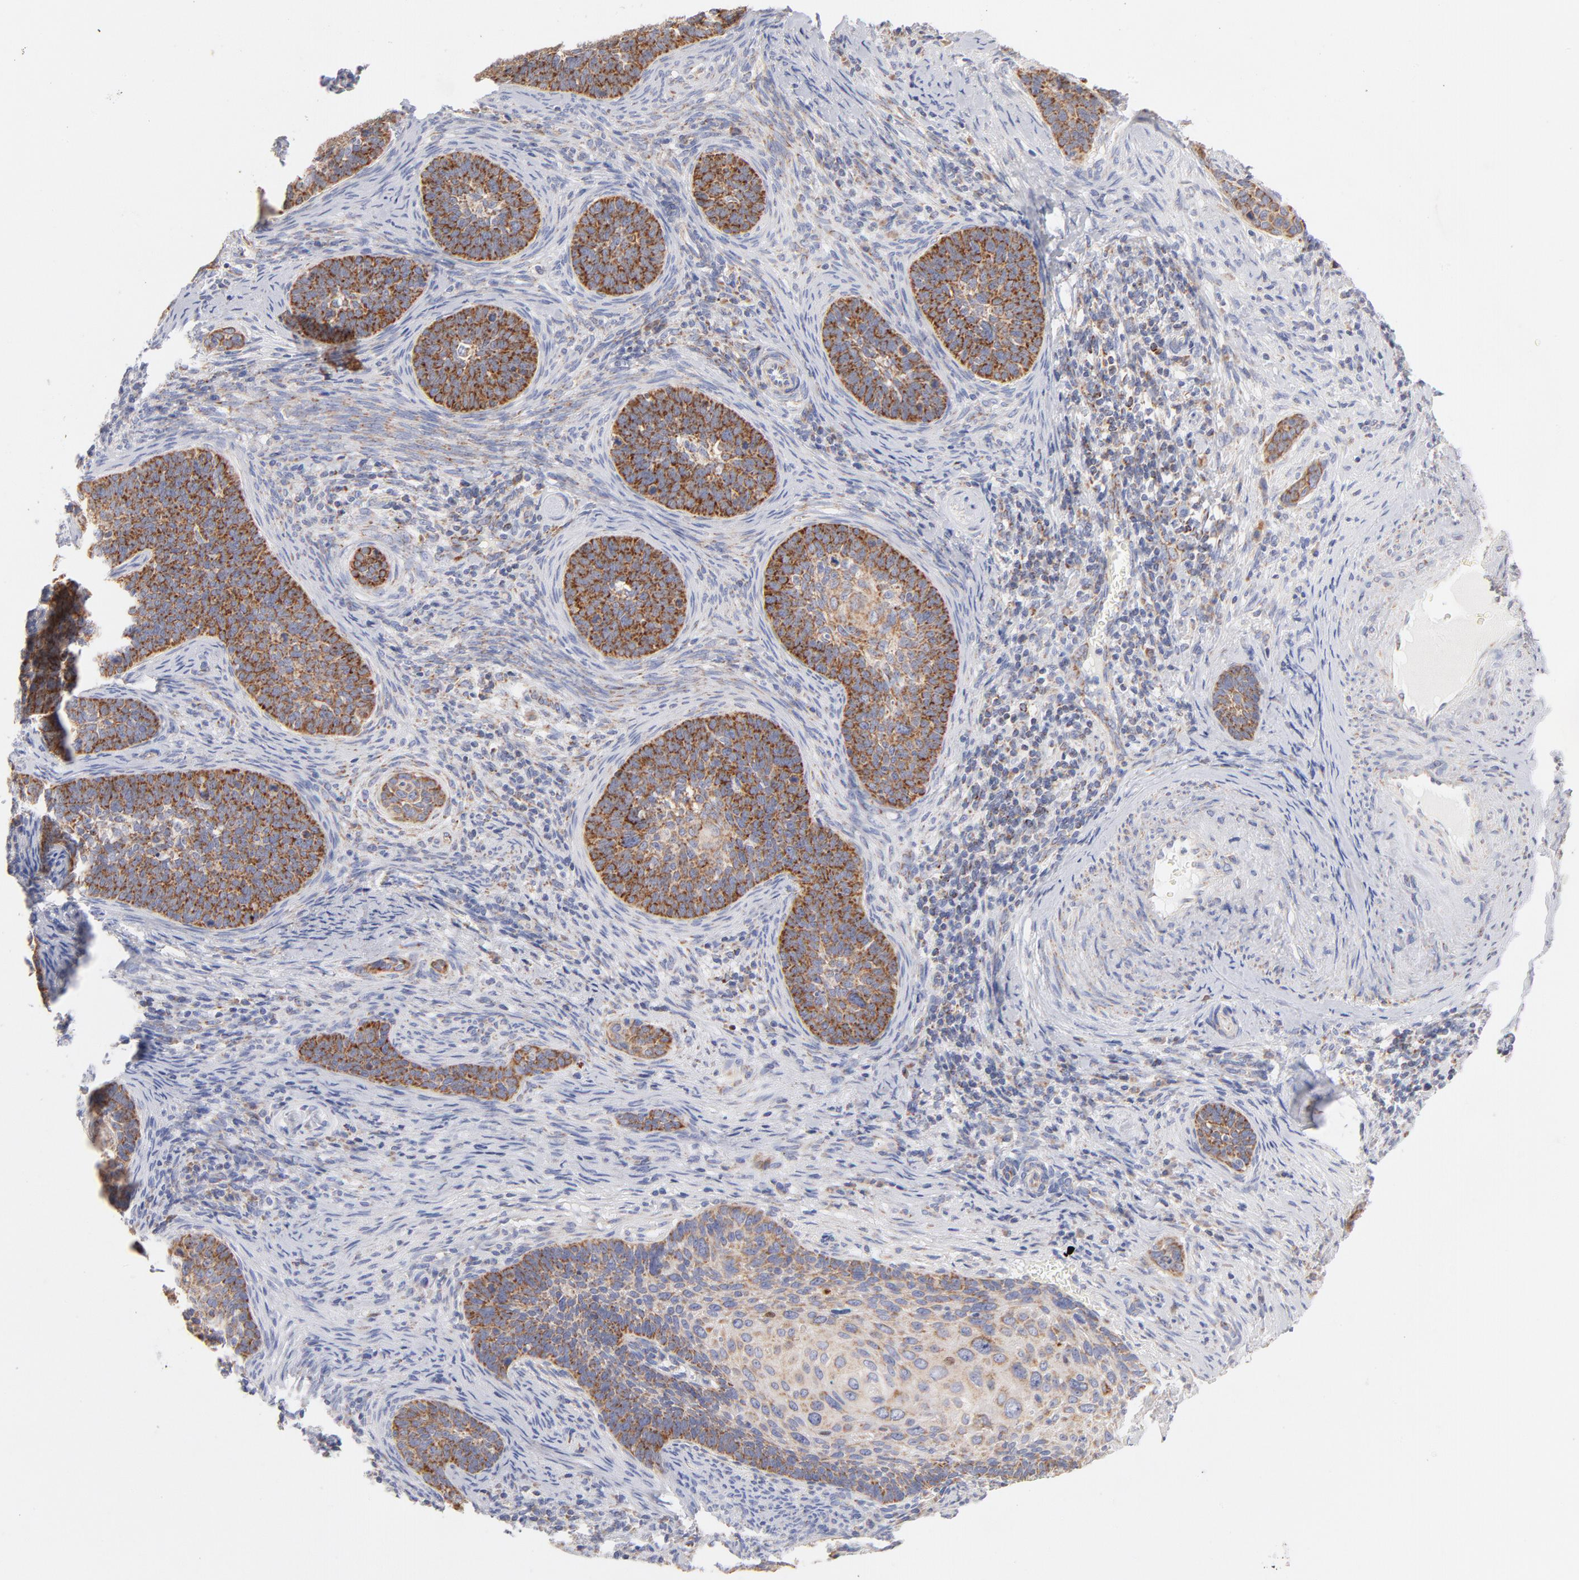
{"staining": {"intensity": "moderate", "quantity": "<25%", "location": "cytoplasmic/membranous"}, "tissue": "cervical cancer", "cell_type": "Tumor cells", "image_type": "cancer", "snomed": [{"axis": "morphology", "description": "Squamous cell carcinoma, NOS"}, {"axis": "topography", "description": "Cervix"}], "caption": "Squamous cell carcinoma (cervical) stained for a protein reveals moderate cytoplasmic/membranous positivity in tumor cells. Using DAB (3,3'-diaminobenzidine) (brown) and hematoxylin (blue) stains, captured at high magnification using brightfield microscopy.", "gene": "TIMM8A", "patient": {"sex": "female", "age": 33}}